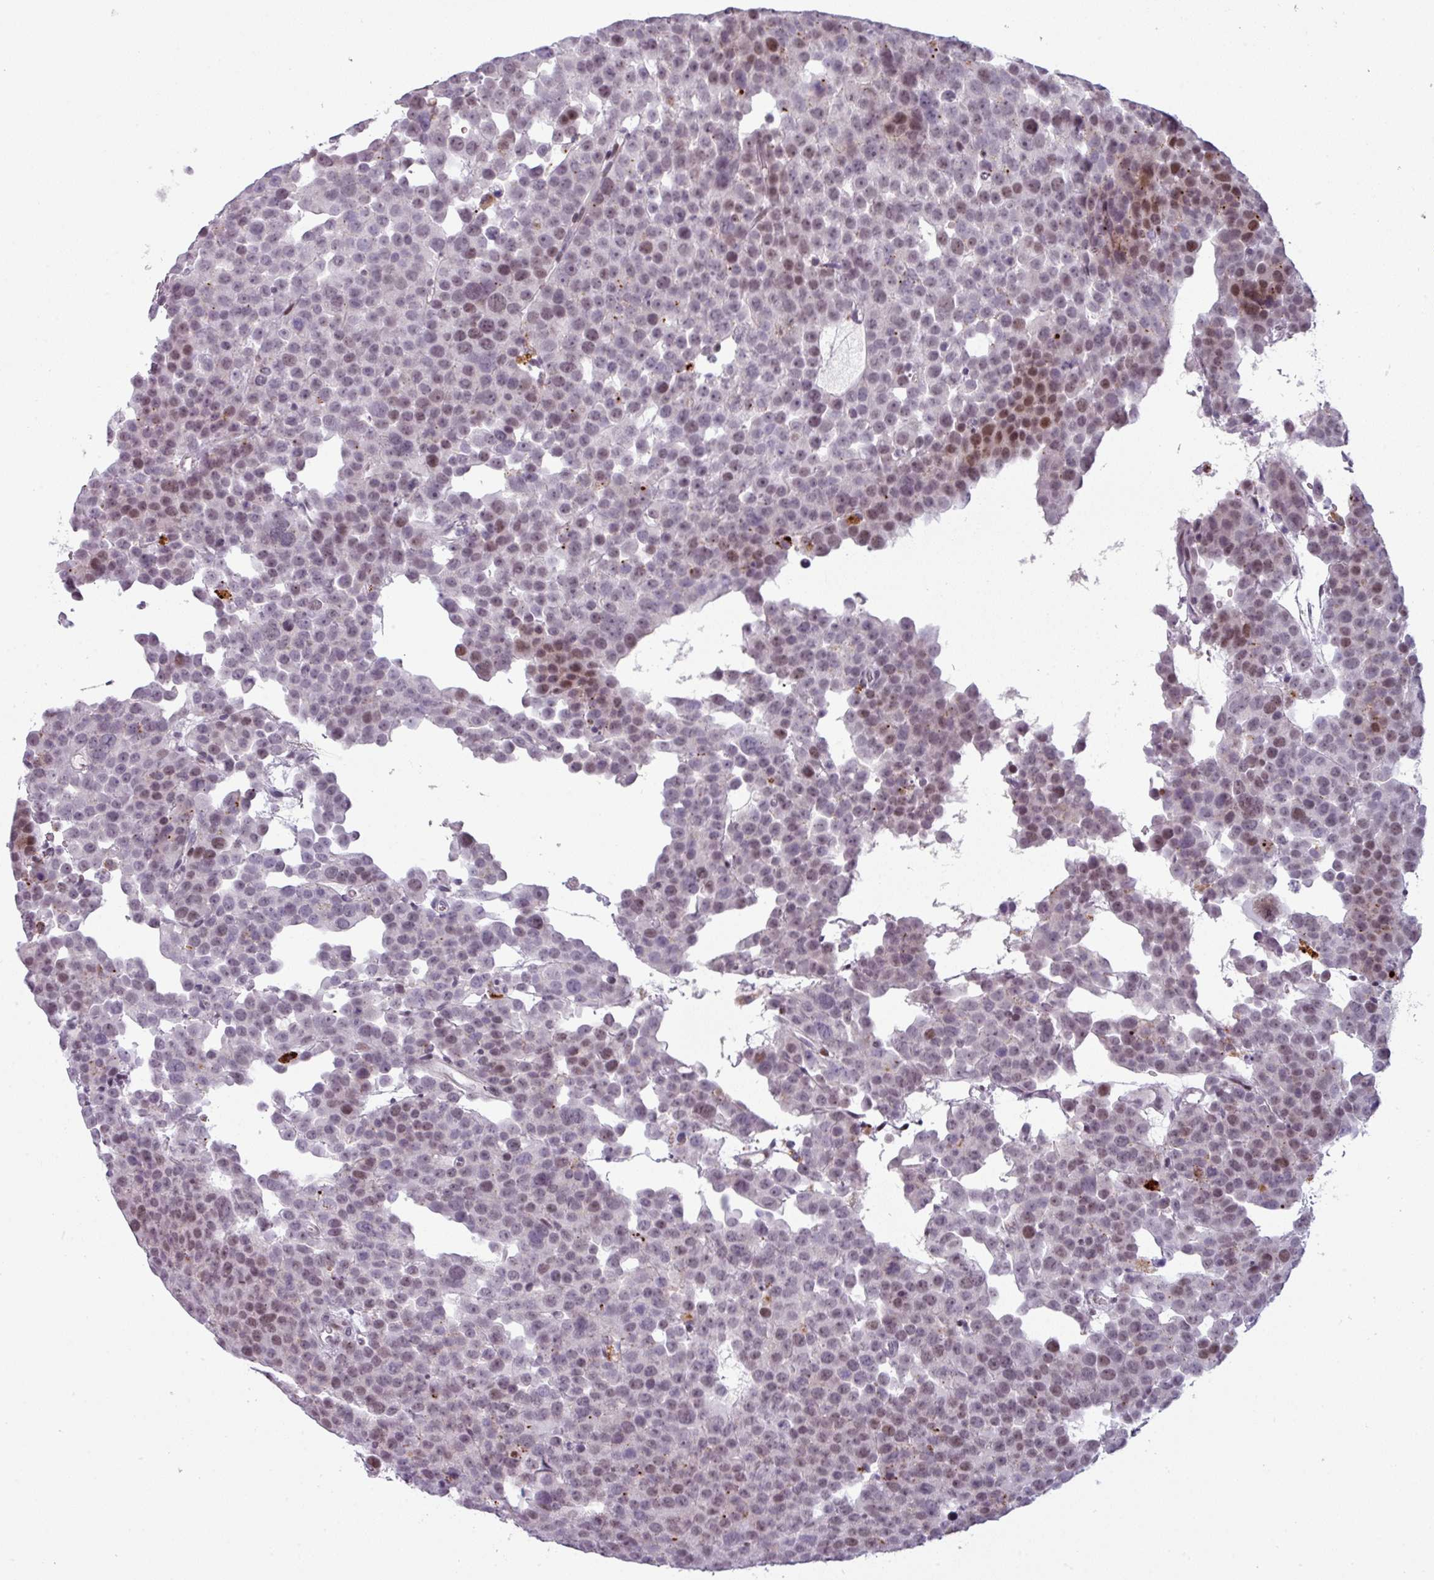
{"staining": {"intensity": "weak", "quantity": "<25%", "location": "nuclear"}, "tissue": "testis cancer", "cell_type": "Tumor cells", "image_type": "cancer", "snomed": [{"axis": "morphology", "description": "Seminoma, NOS"}, {"axis": "topography", "description": "Testis"}], "caption": "Immunohistochemistry (IHC) of testis cancer exhibits no staining in tumor cells.", "gene": "TMEFF1", "patient": {"sex": "male", "age": 71}}